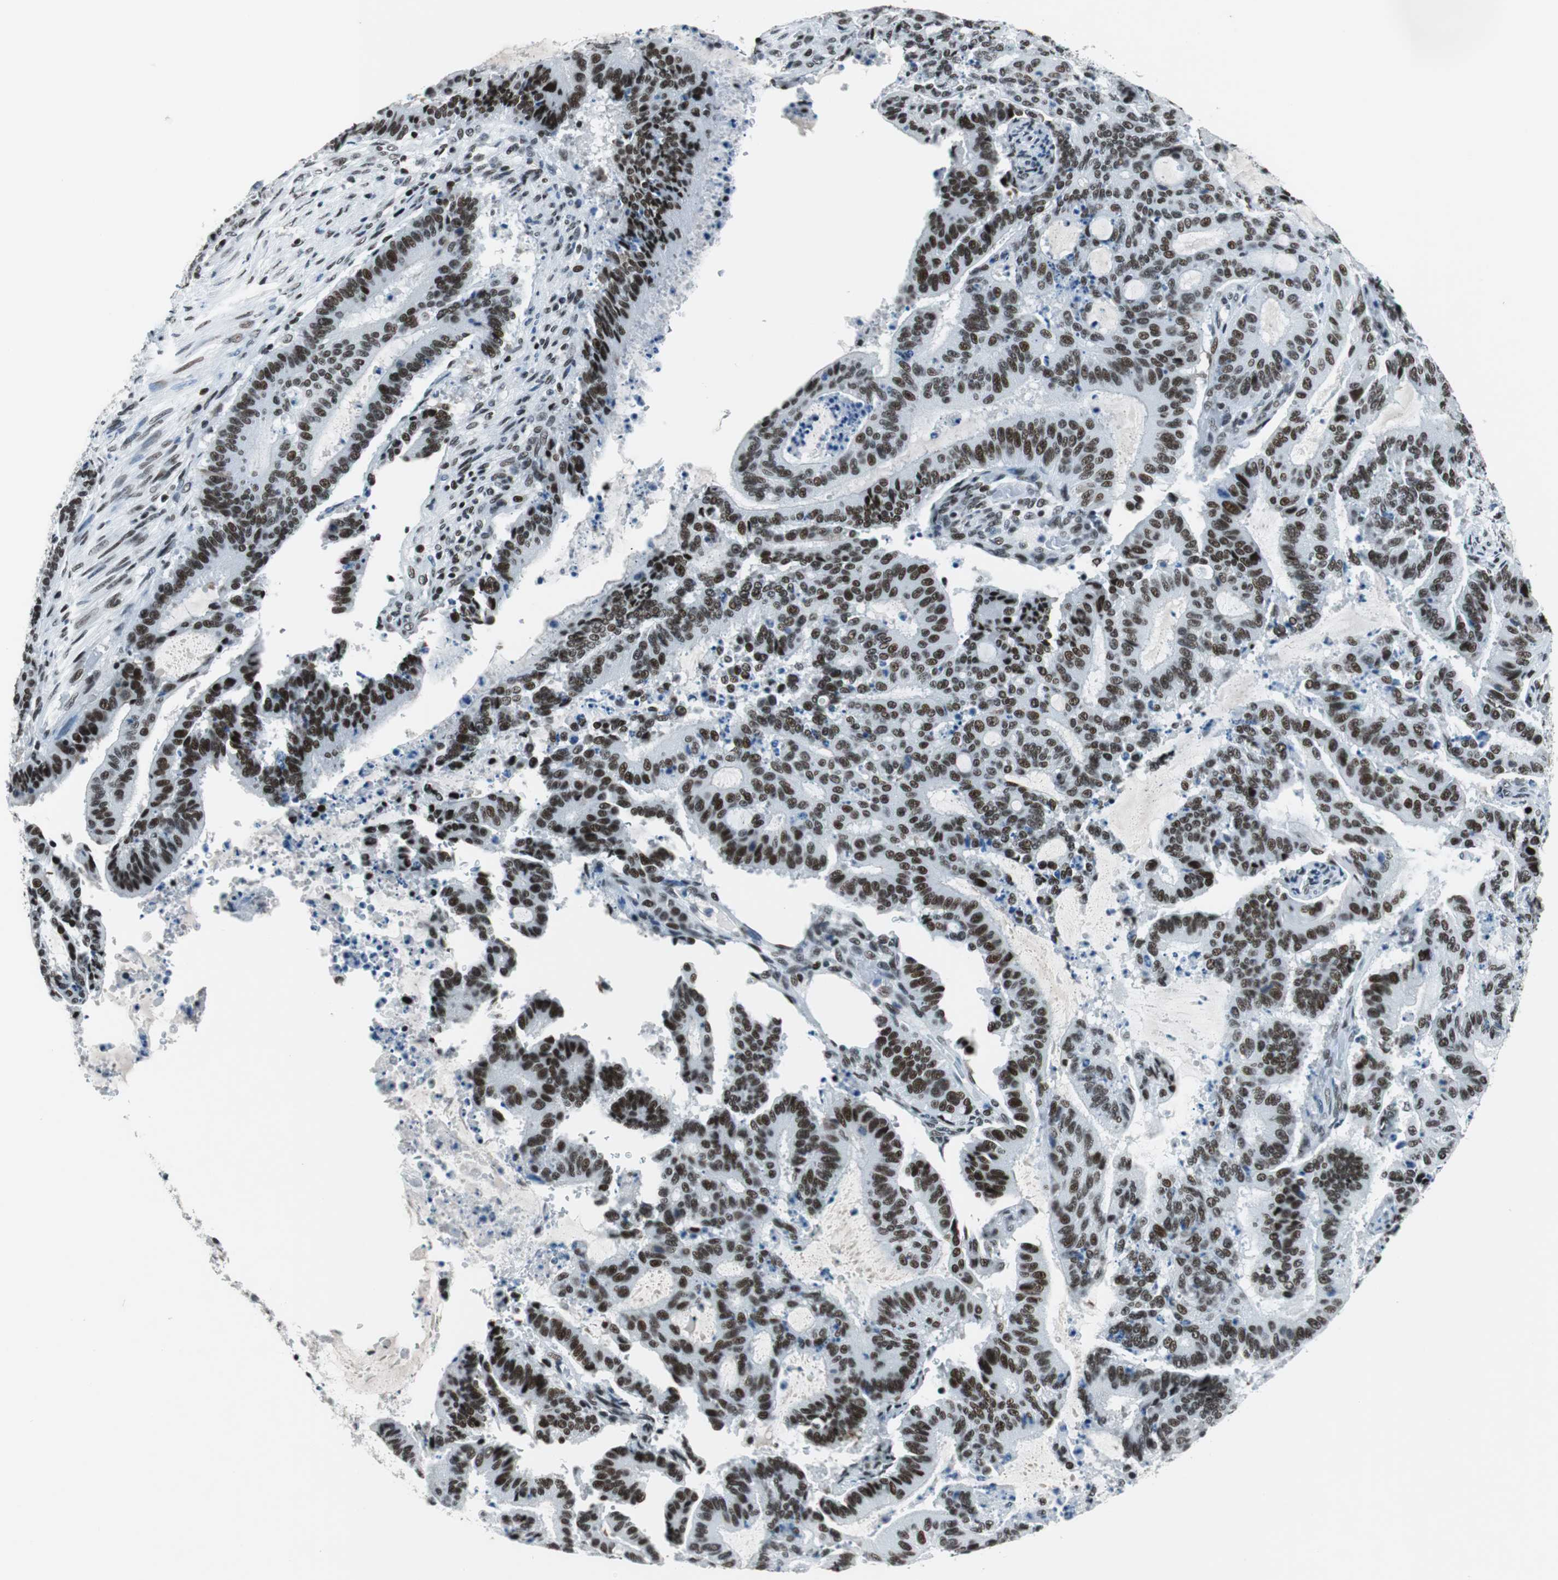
{"staining": {"intensity": "strong", "quantity": ">75%", "location": "nuclear"}, "tissue": "liver cancer", "cell_type": "Tumor cells", "image_type": "cancer", "snomed": [{"axis": "morphology", "description": "Cholangiocarcinoma"}, {"axis": "topography", "description": "Liver"}], "caption": "Immunohistochemistry of liver cancer (cholangiocarcinoma) demonstrates high levels of strong nuclear expression in about >75% of tumor cells. The staining was performed using DAB (3,3'-diaminobenzidine) to visualize the protein expression in brown, while the nuclei were stained in blue with hematoxylin (Magnification: 20x).", "gene": "HDAC3", "patient": {"sex": "female", "age": 73}}